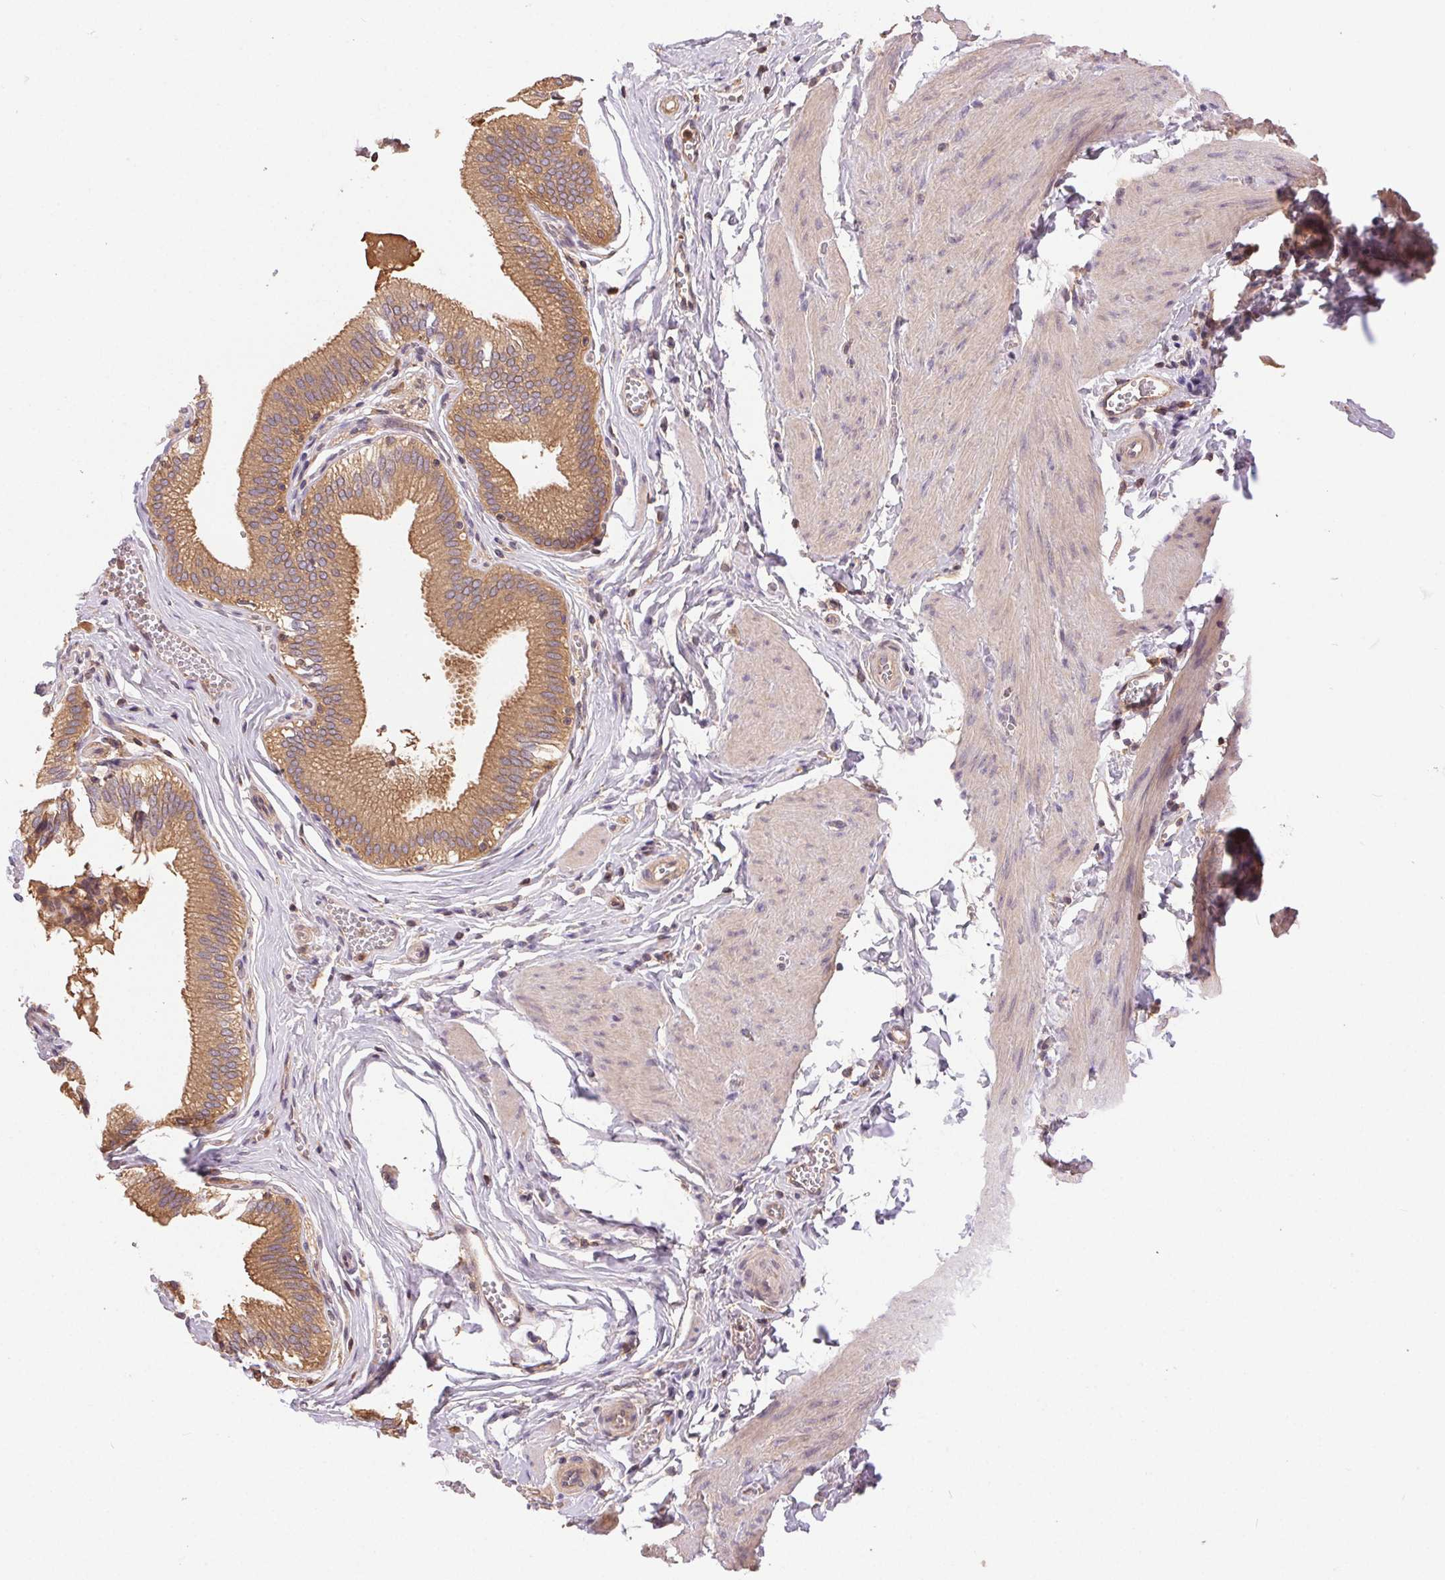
{"staining": {"intensity": "moderate", "quantity": ">75%", "location": "cytoplasmic/membranous"}, "tissue": "gallbladder", "cell_type": "Glandular cells", "image_type": "normal", "snomed": [{"axis": "morphology", "description": "Normal tissue, NOS"}, {"axis": "topography", "description": "Gallbladder"}, {"axis": "topography", "description": "Peripheral nerve tissue"}], "caption": "Protein staining of benign gallbladder demonstrates moderate cytoplasmic/membranous expression in about >75% of glandular cells.", "gene": "GDI1", "patient": {"sex": "male", "age": 17}}